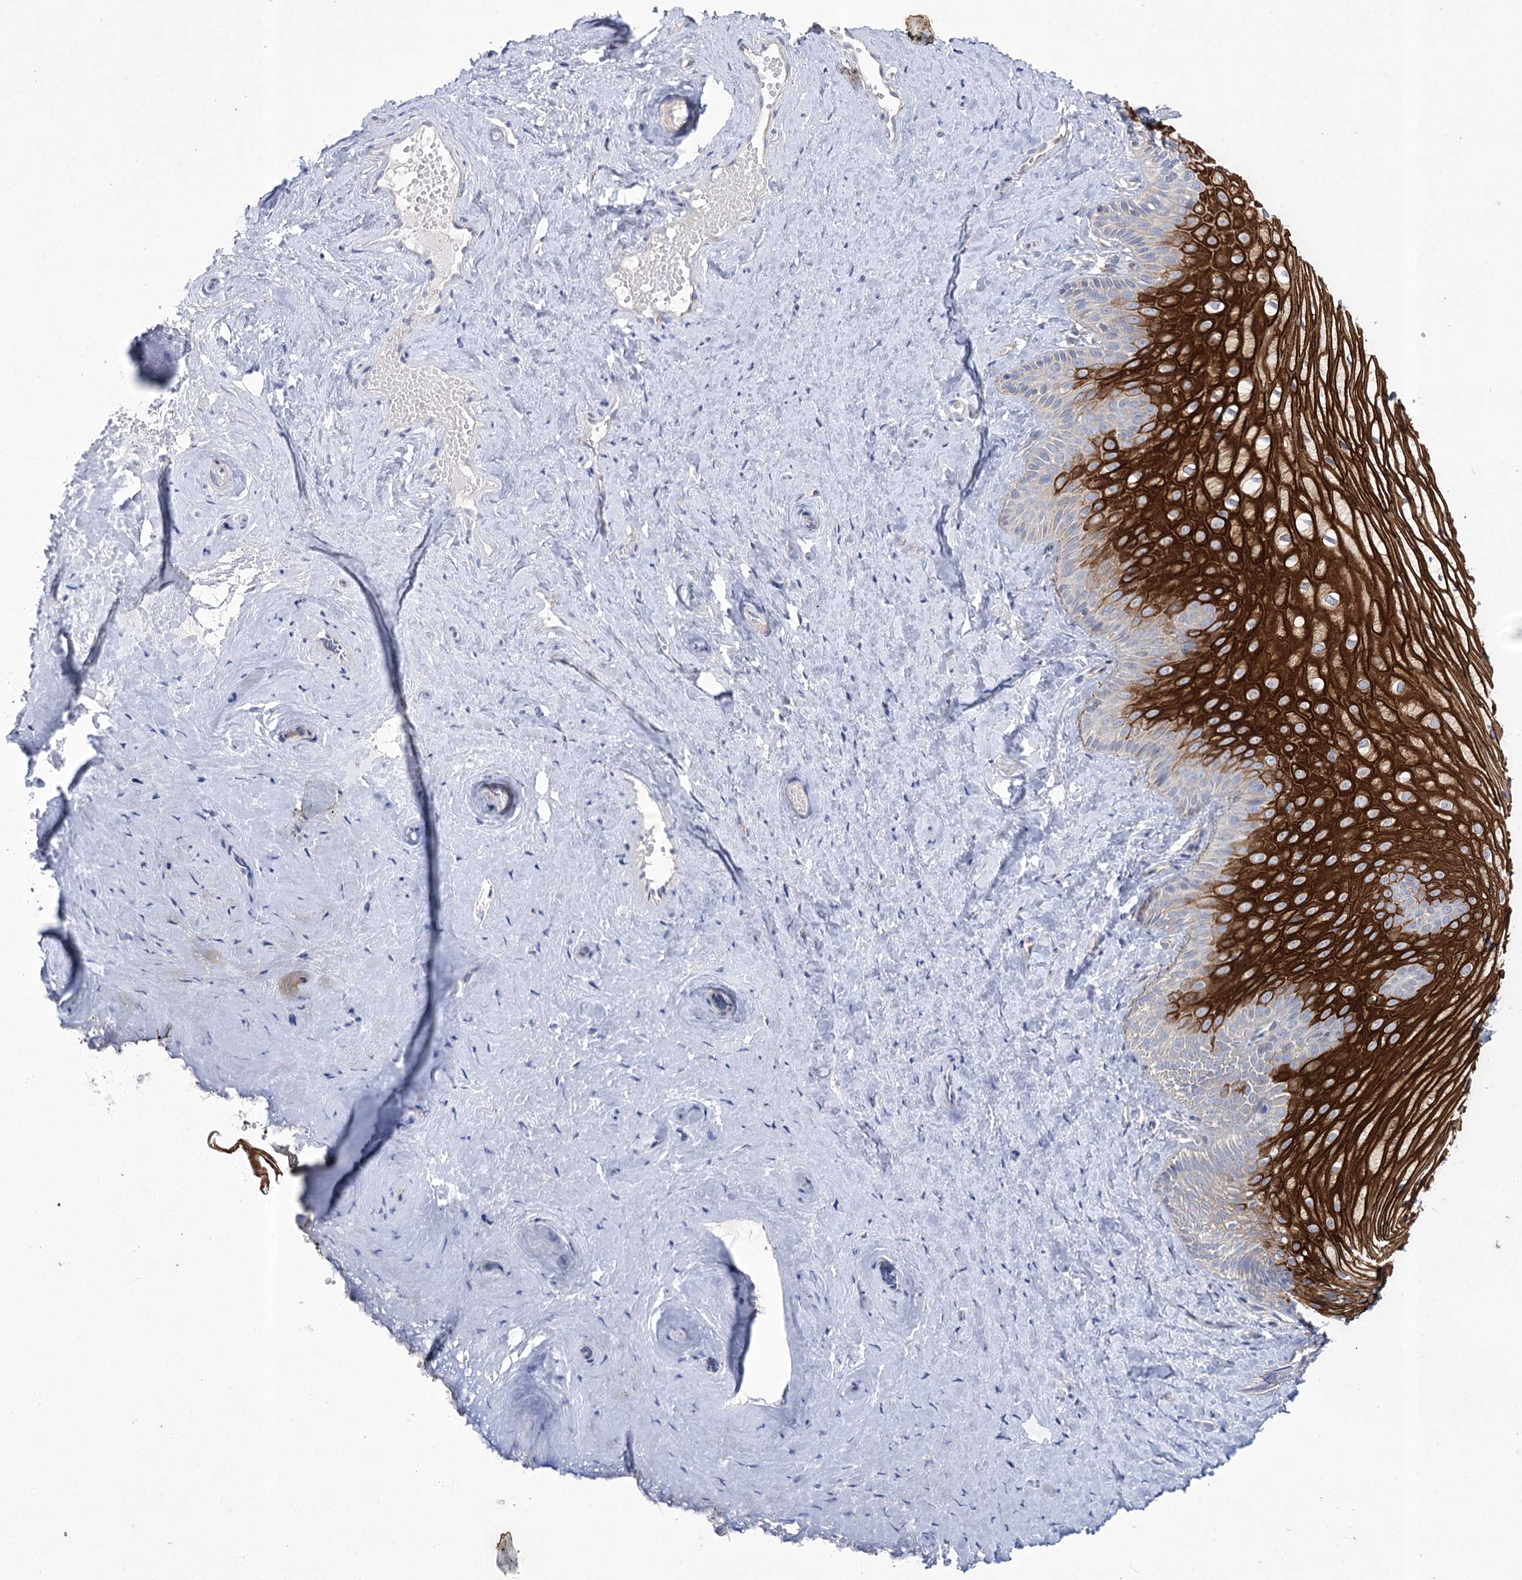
{"staining": {"intensity": "strong", "quantity": "25%-75%", "location": "cytoplasmic/membranous"}, "tissue": "vagina", "cell_type": "Squamous epithelial cells", "image_type": "normal", "snomed": [{"axis": "morphology", "description": "Normal tissue, NOS"}, {"axis": "topography", "description": "Vagina"}, {"axis": "topography", "description": "Cervix"}], "caption": "An image showing strong cytoplasmic/membranous expression in approximately 25%-75% of squamous epithelial cells in normal vagina, as visualized by brown immunohistochemical staining.", "gene": "ITSN2", "patient": {"sex": "female", "age": 40}}